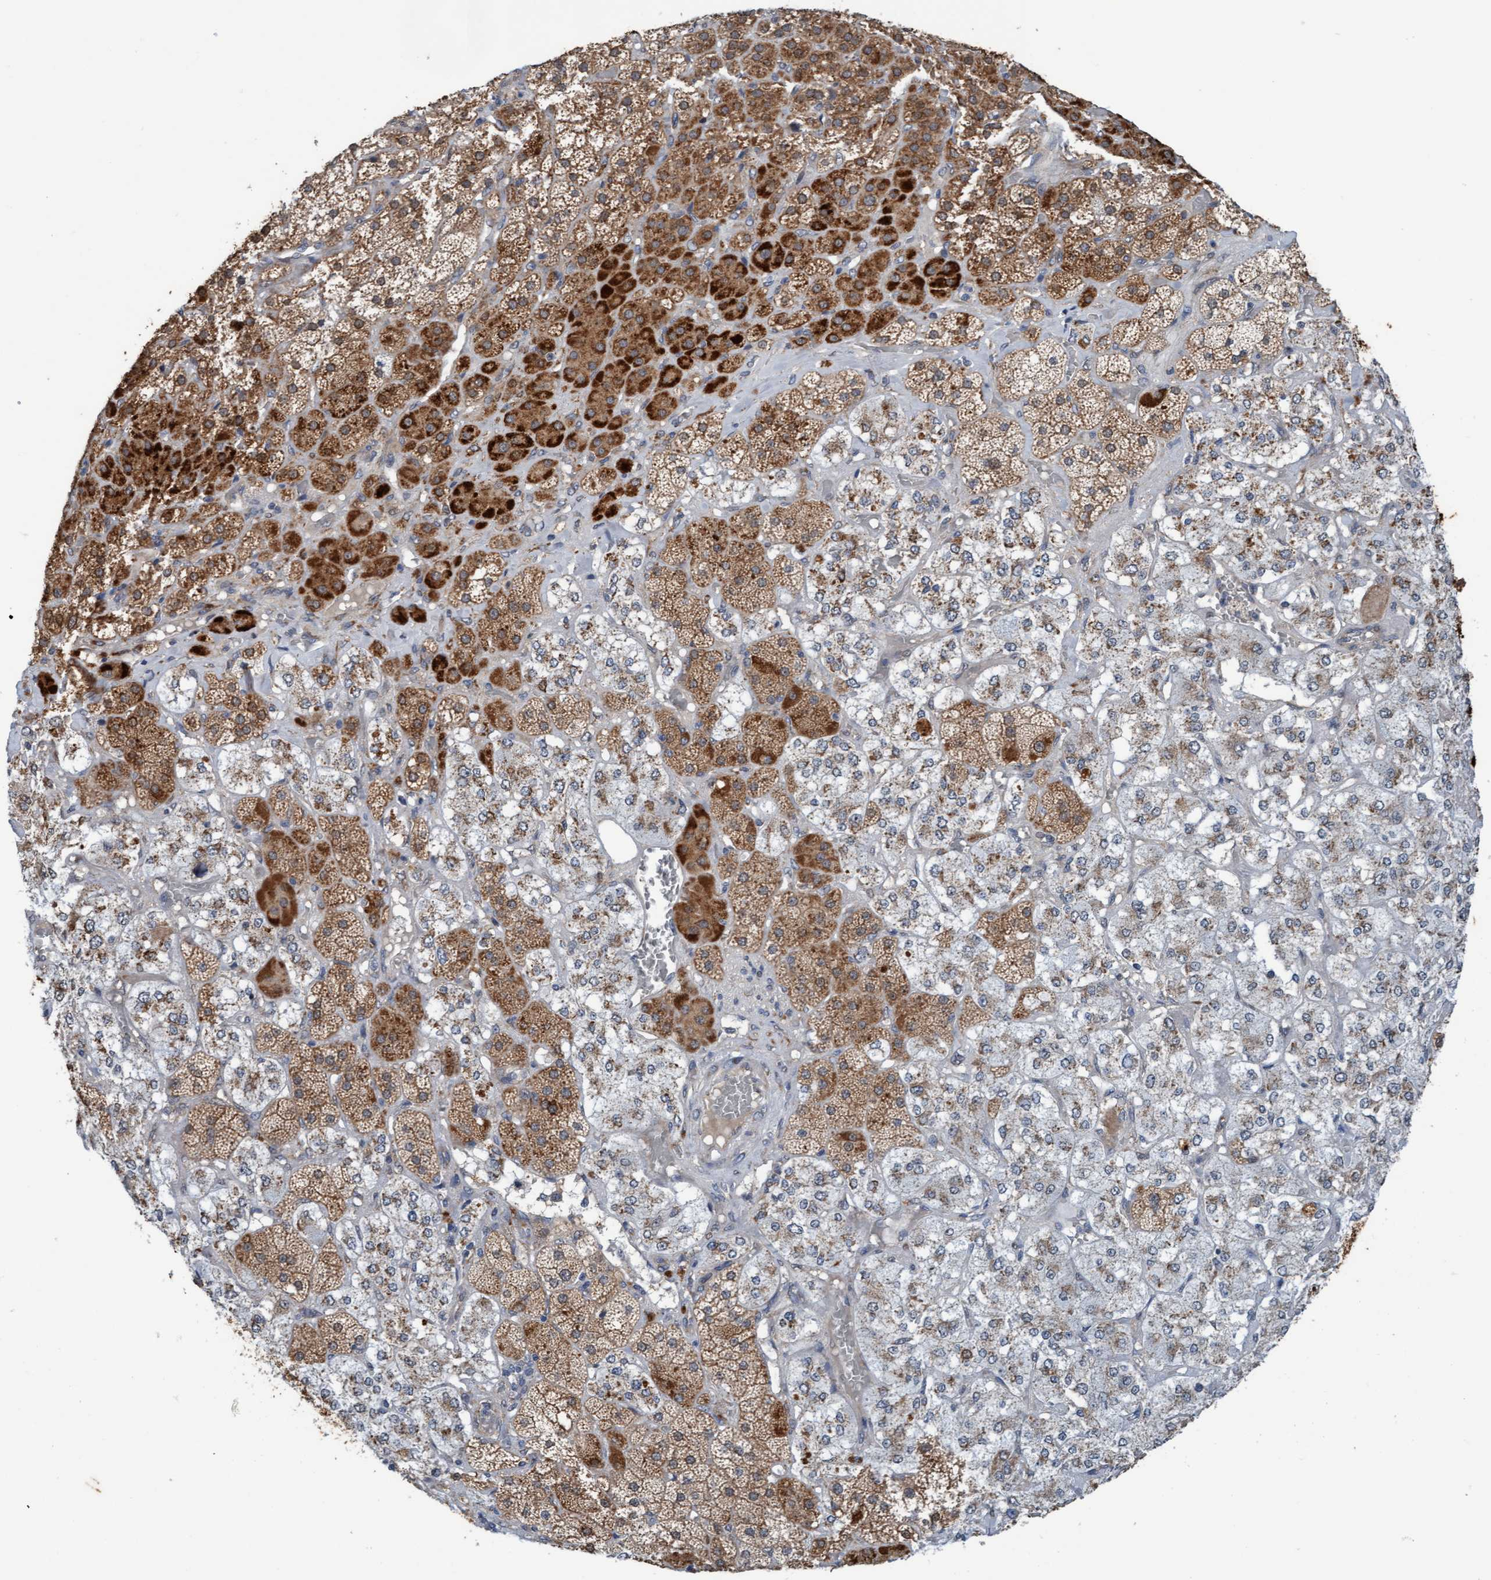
{"staining": {"intensity": "strong", "quantity": "25%-75%", "location": "cytoplasmic/membranous"}, "tissue": "adrenal gland", "cell_type": "Glandular cells", "image_type": "normal", "snomed": [{"axis": "morphology", "description": "Normal tissue, NOS"}, {"axis": "topography", "description": "Adrenal gland"}], "caption": "An IHC photomicrograph of normal tissue is shown. Protein staining in brown shows strong cytoplasmic/membranous positivity in adrenal gland within glandular cells.", "gene": "ZNF566", "patient": {"sex": "male", "age": 57}}